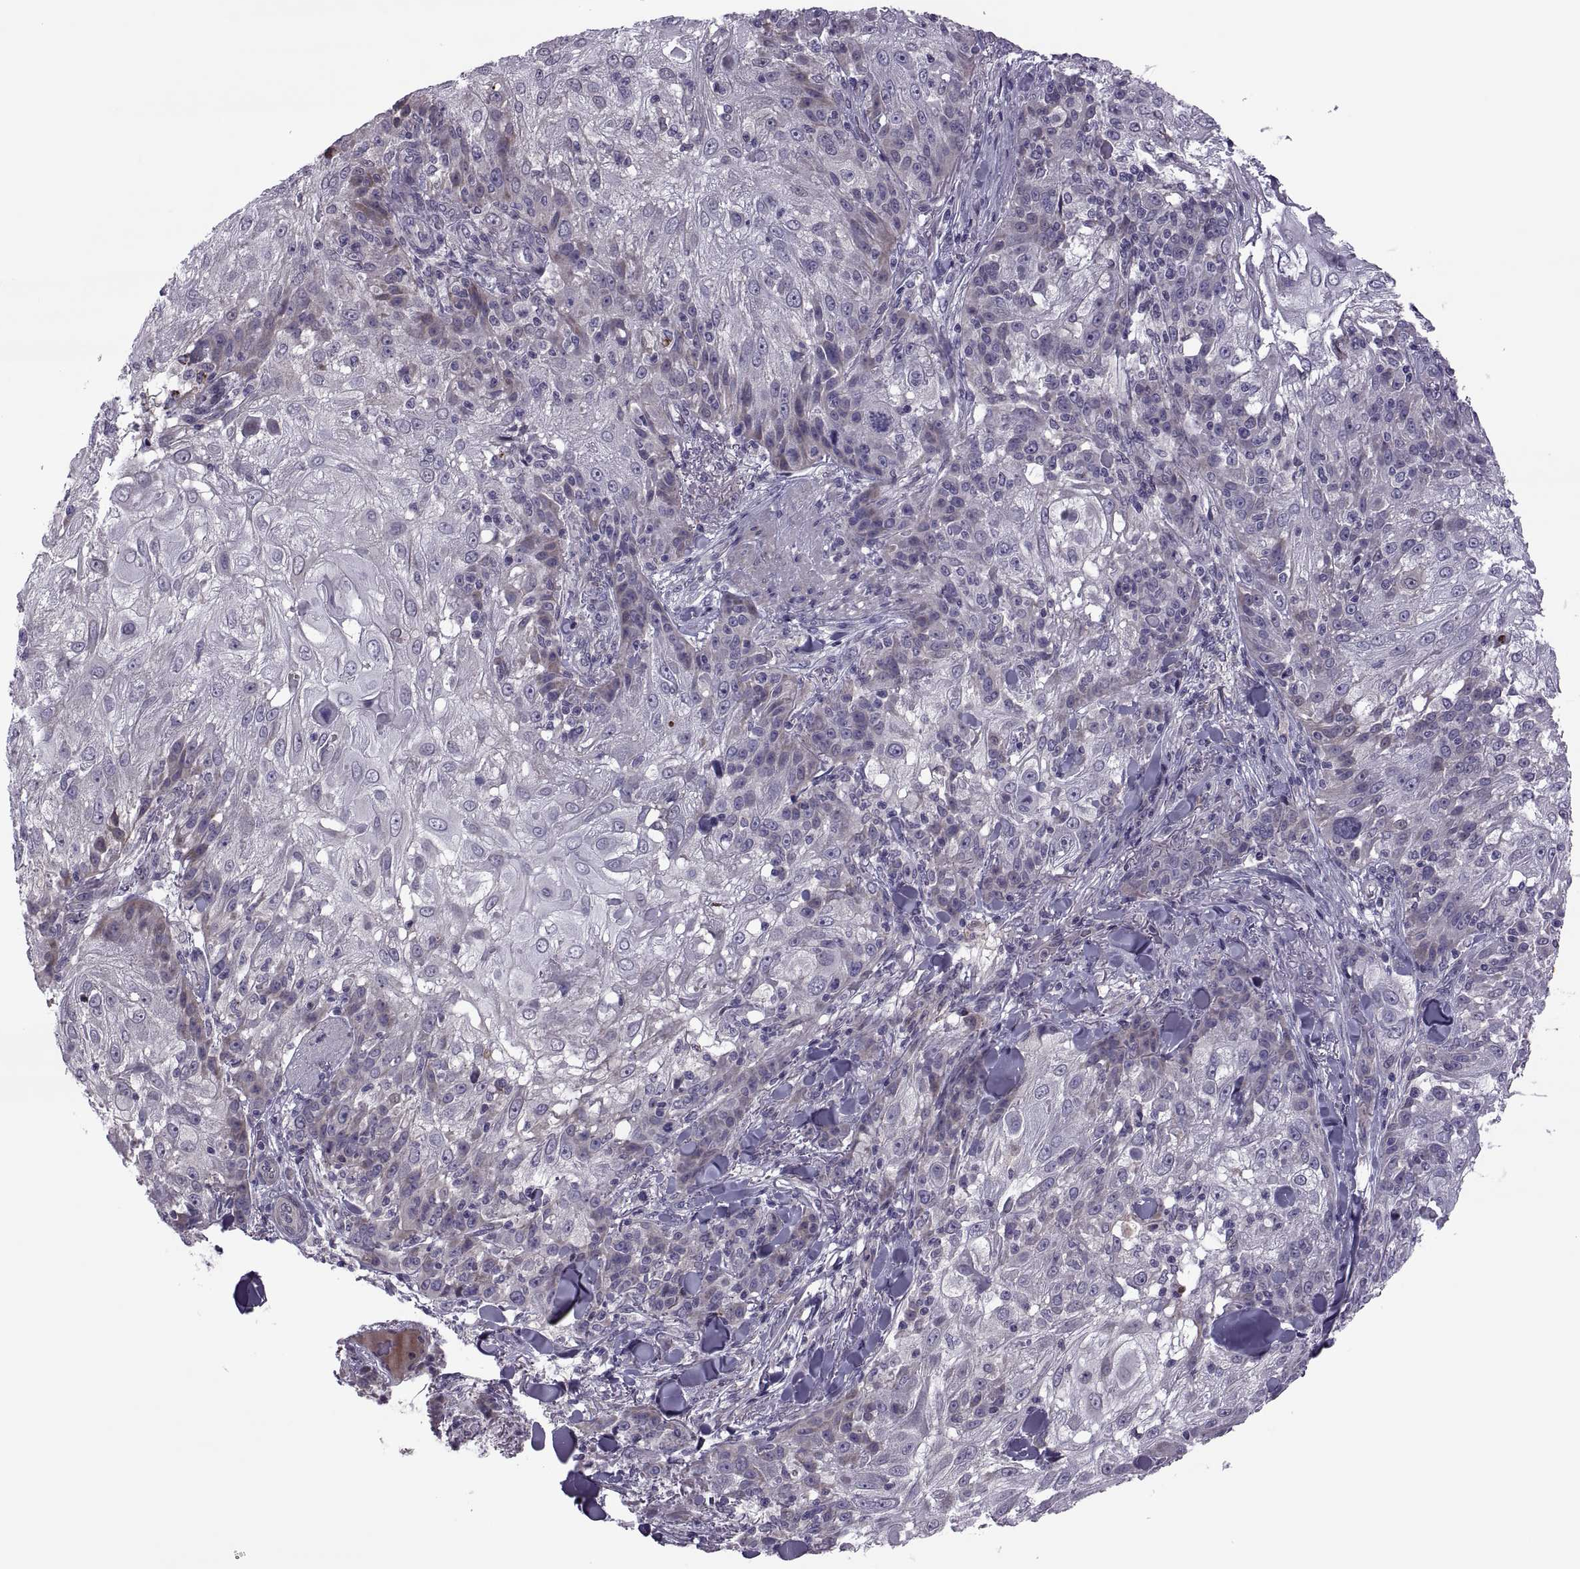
{"staining": {"intensity": "weak", "quantity": "<25%", "location": "cytoplasmic/membranous"}, "tissue": "skin cancer", "cell_type": "Tumor cells", "image_type": "cancer", "snomed": [{"axis": "morphology", "description": "Normal tissue, NOS"}, {"axis": "morphology", "description": "Squamous cell carcinoma, NOS"}, {"axis": "topography", "description": "Skin"}], "caption": "This photomicrograph is of skin squamous cell carcinoma stained with immunohistochemistry to label a protein in brown with the nuclei are counter-stained blue. There is no staining in tumor cells.", "gene": "ODF3", "patient": {"sex": "female", "age": 83}}